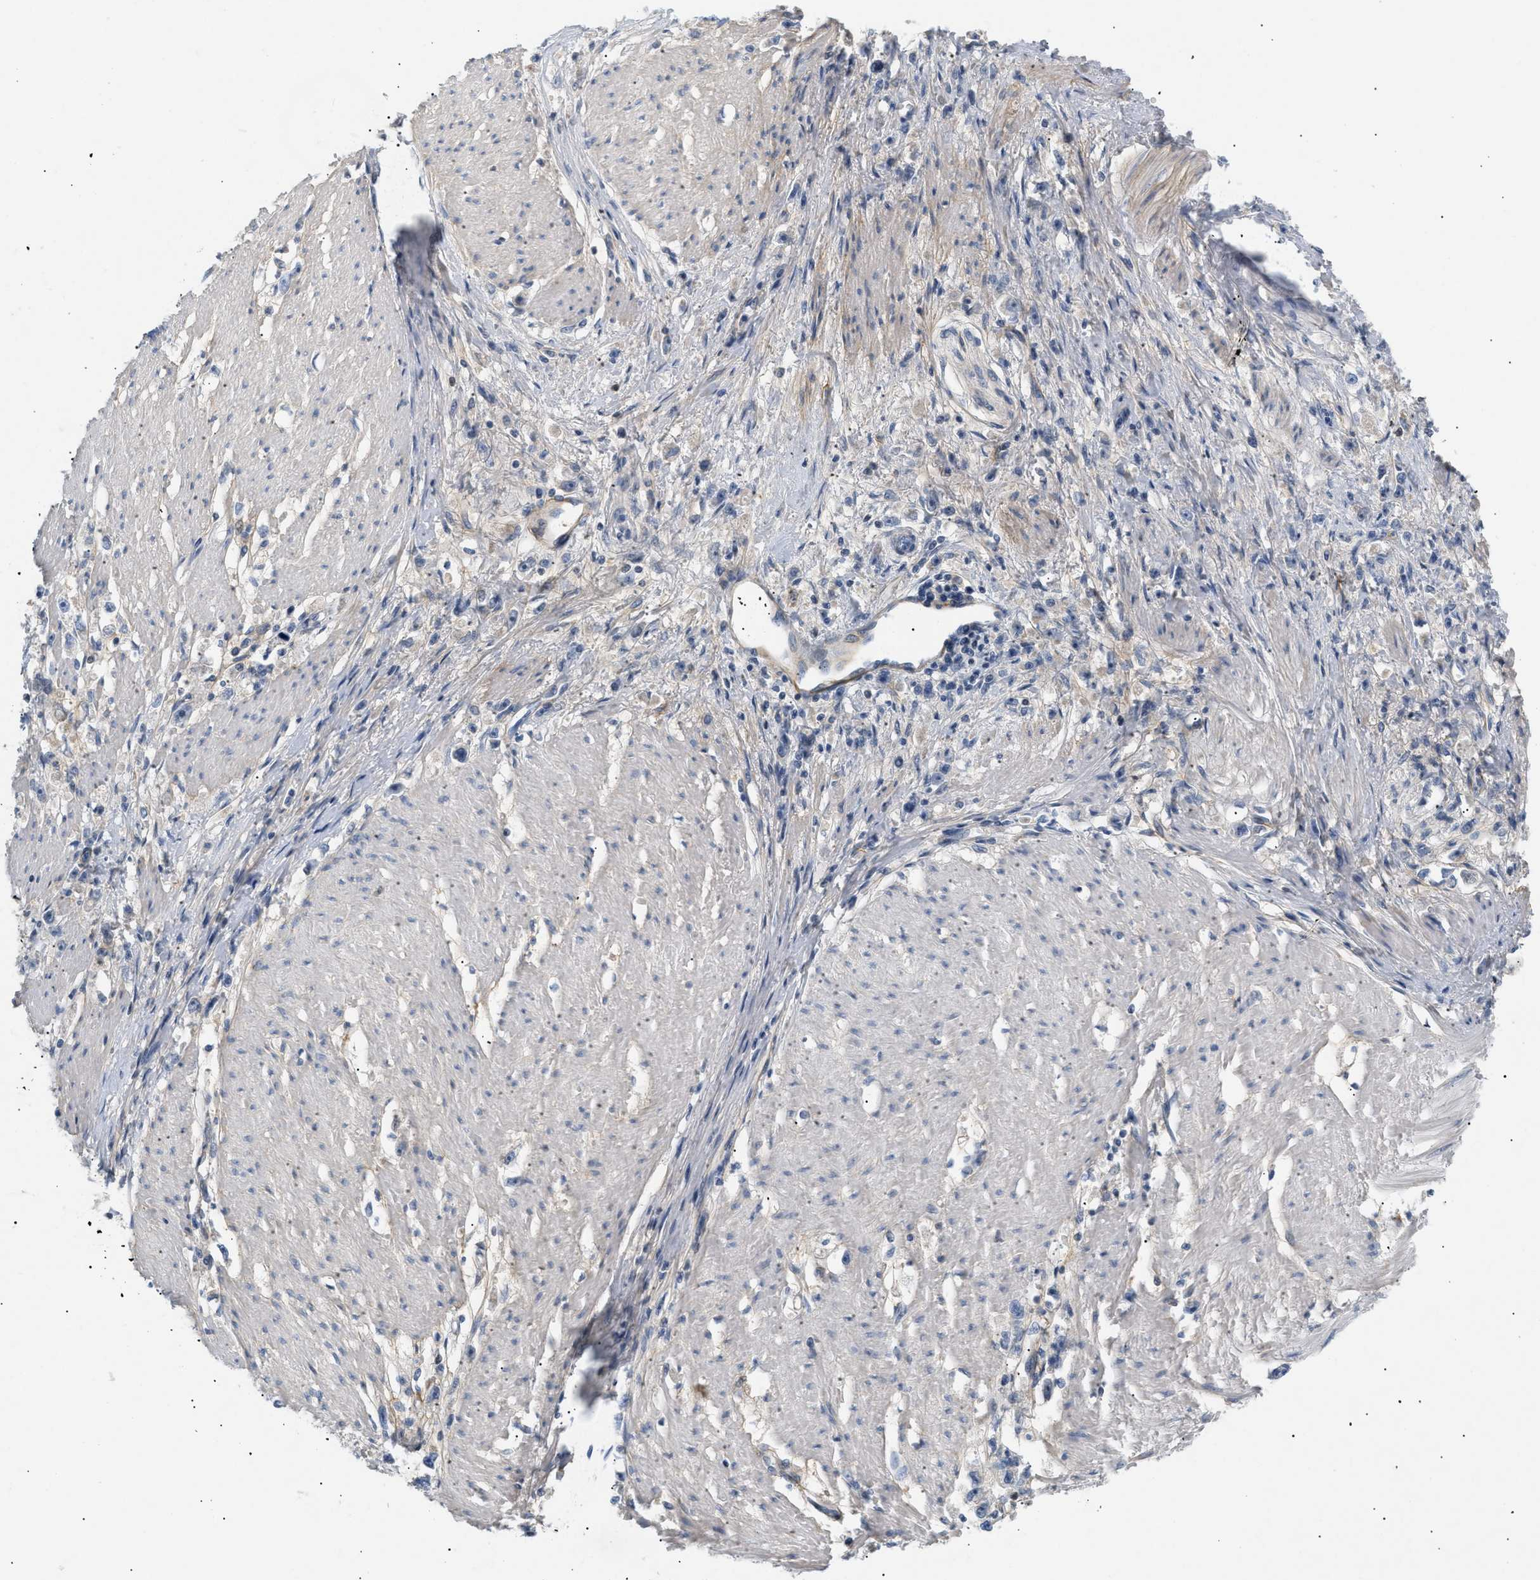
{"staining": {"intensity": "negative", "quantity": "none", "location": "none"}, "tissue": "stomach cancer", "cell_type": "Tumor cells", "image_type": "cancer", "snomed": [{"axis": "morphology", "description": "Adenocarcinoma, NOS"}, {"axis": "topography", "description": "Stomach"}], "caption": "IHC histopathology image of human stomach adenocarcinoma stained for a protein (brown), which shows no expression in tumor cells.", "gene": "FARS2", "patient": {"sex": "female", "age": 59}}